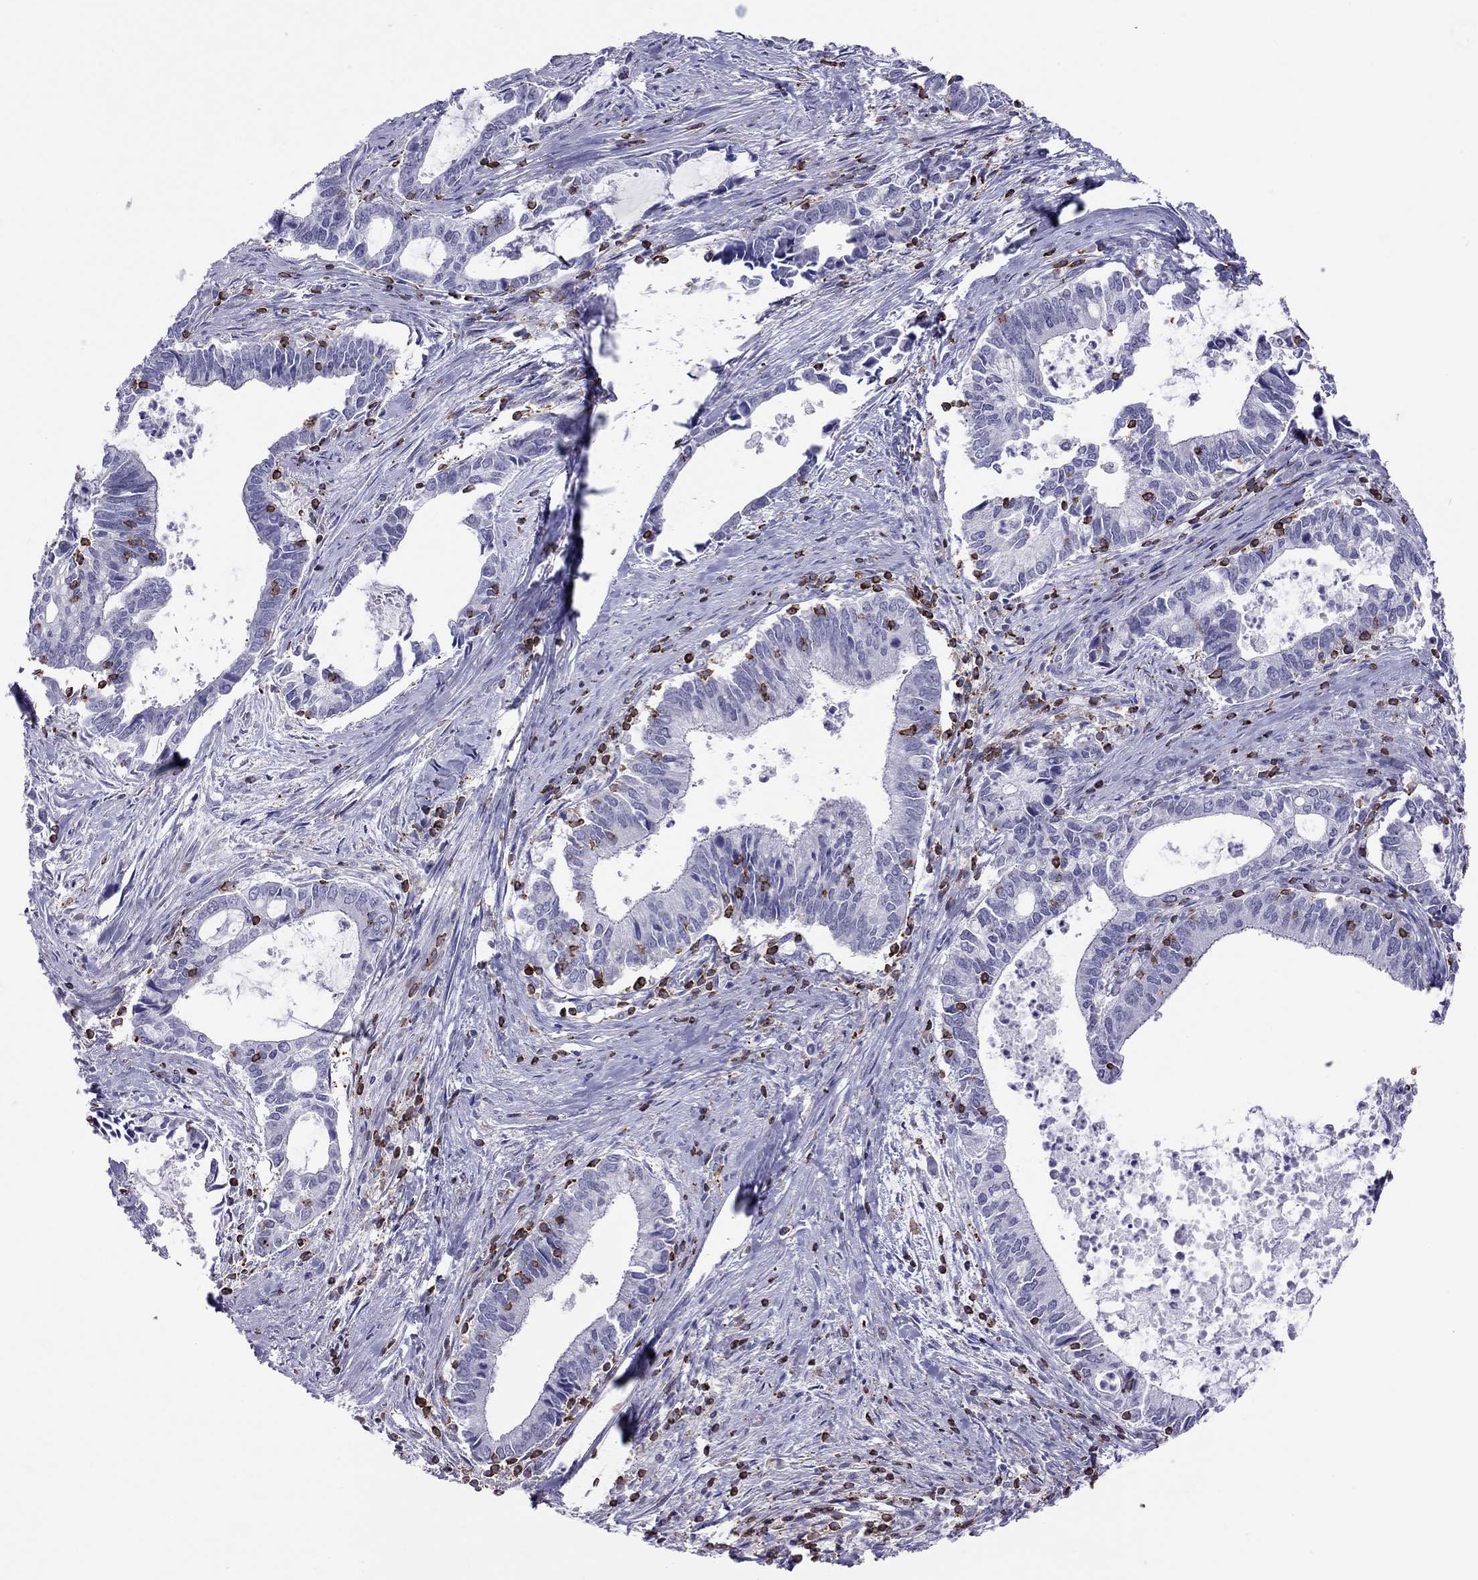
{"staining": {"intensity": "negative", "quantity": "none", "location": "none"}, "tissue": "cervical cancer", "cell_type": "Tumor cells", "image_type": "cancer", "snomed": [{"axis": "morphology", "description": "Adenocarcinoma, NOS"}, {"axis": "topography", "description": "Cervix"}], "caption": "An image of adenocarcinoma (cervical) stained for a protein exhibits no brown staining in tumor cells.", "gene": "MND1", "patient": {"sex": "female", "age": 42}}